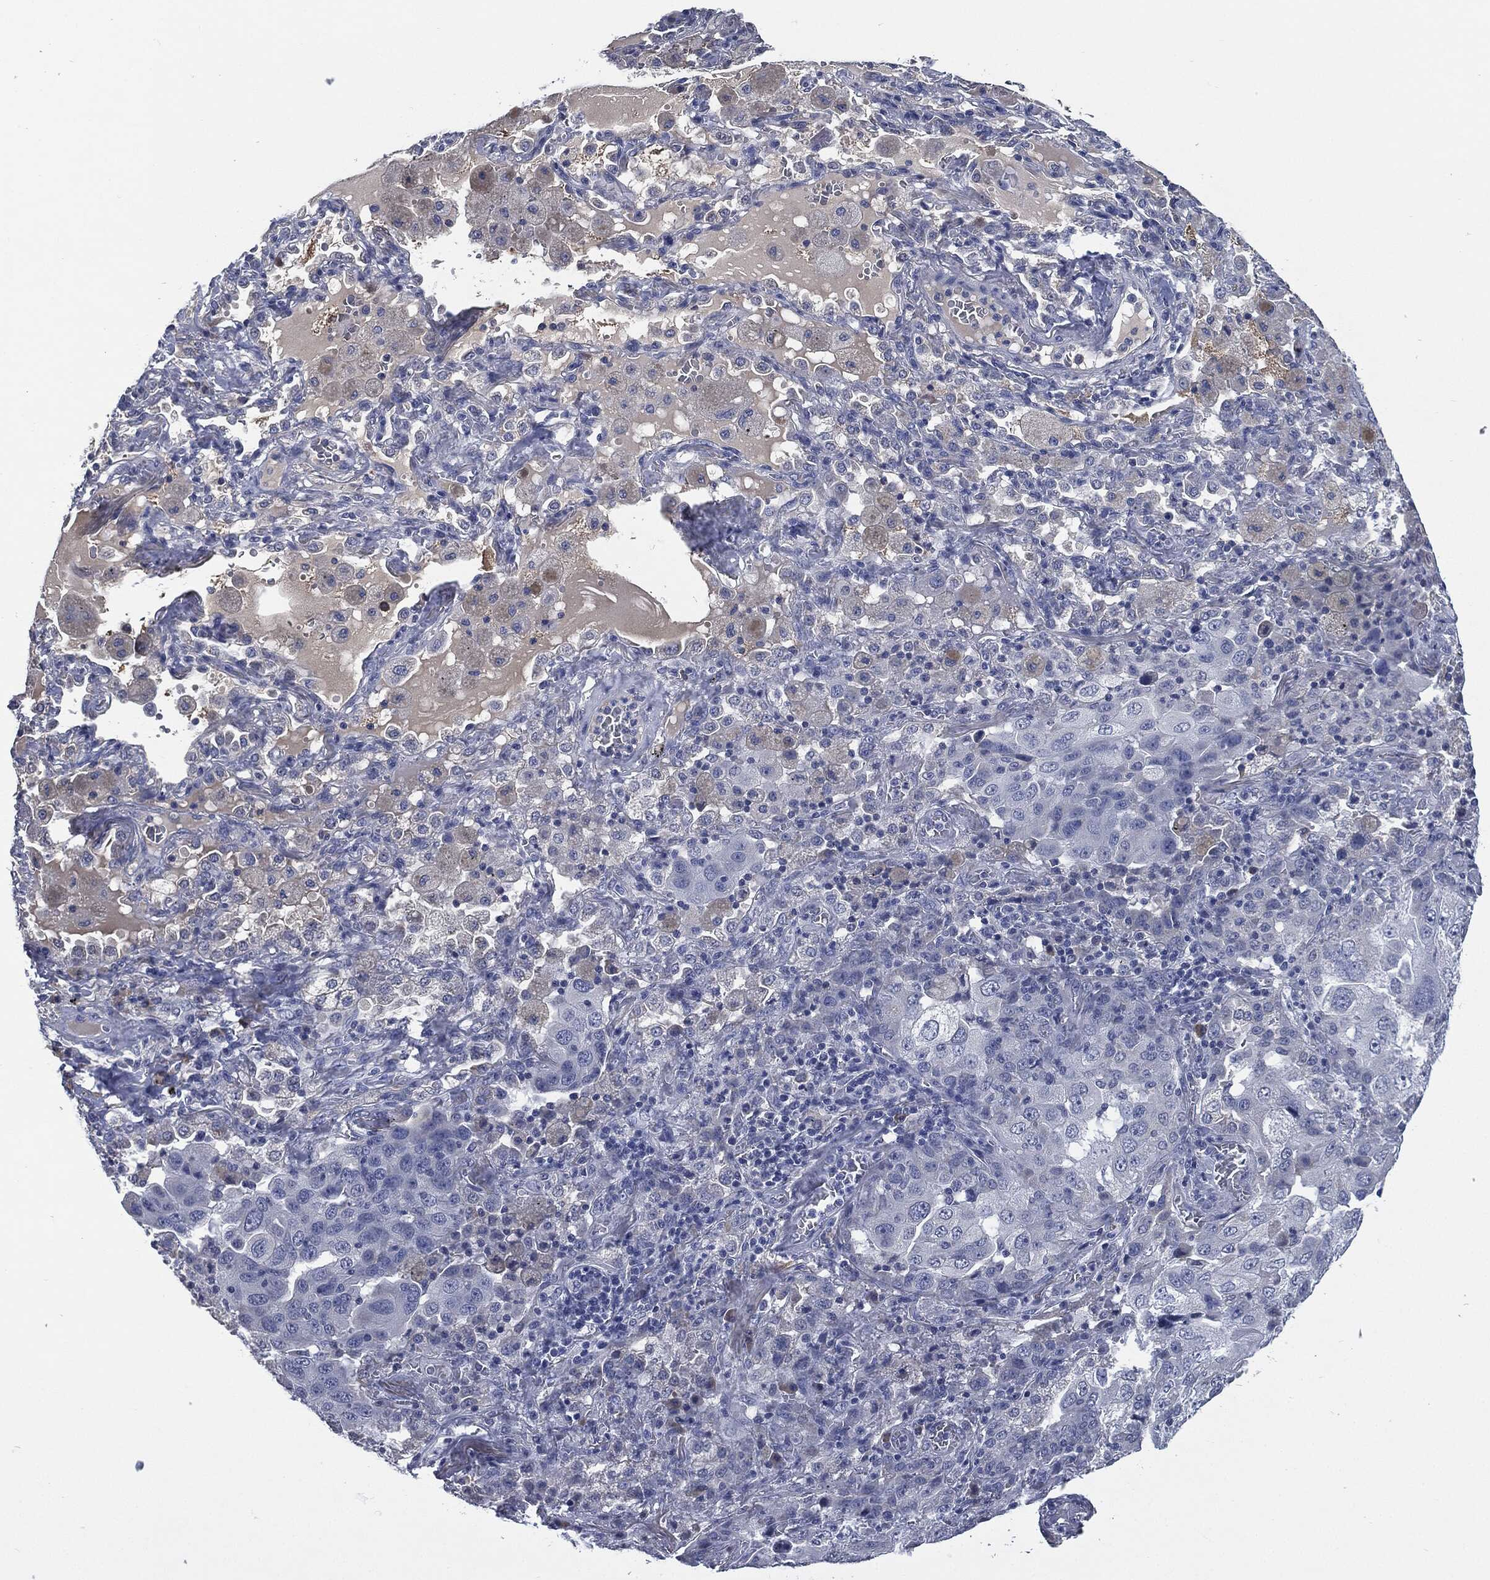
{"staining": {"intensity": "negative", "quantity": "none", "location": "none"}, "tissue": "lung cancer", "cell_type": "Tumor cells", "image_type": "cancer", "snomed": [{"axis": "morphology", "description": "Adenocarcinoma, NOS"}, {"axis": "topography", "description": "Lung"}], "caption": "DAB immunohistochemical staining of lung adenocarcinoma exhibits no significant expression in tumor cells. The staining is performed using DAB (3,3'-diaminobenzidine) brown chromogen with nuclei counter-stained in using hematoxylin.", "gene": "IL2RG", "patient": {"sex": "female", "age": 61}}